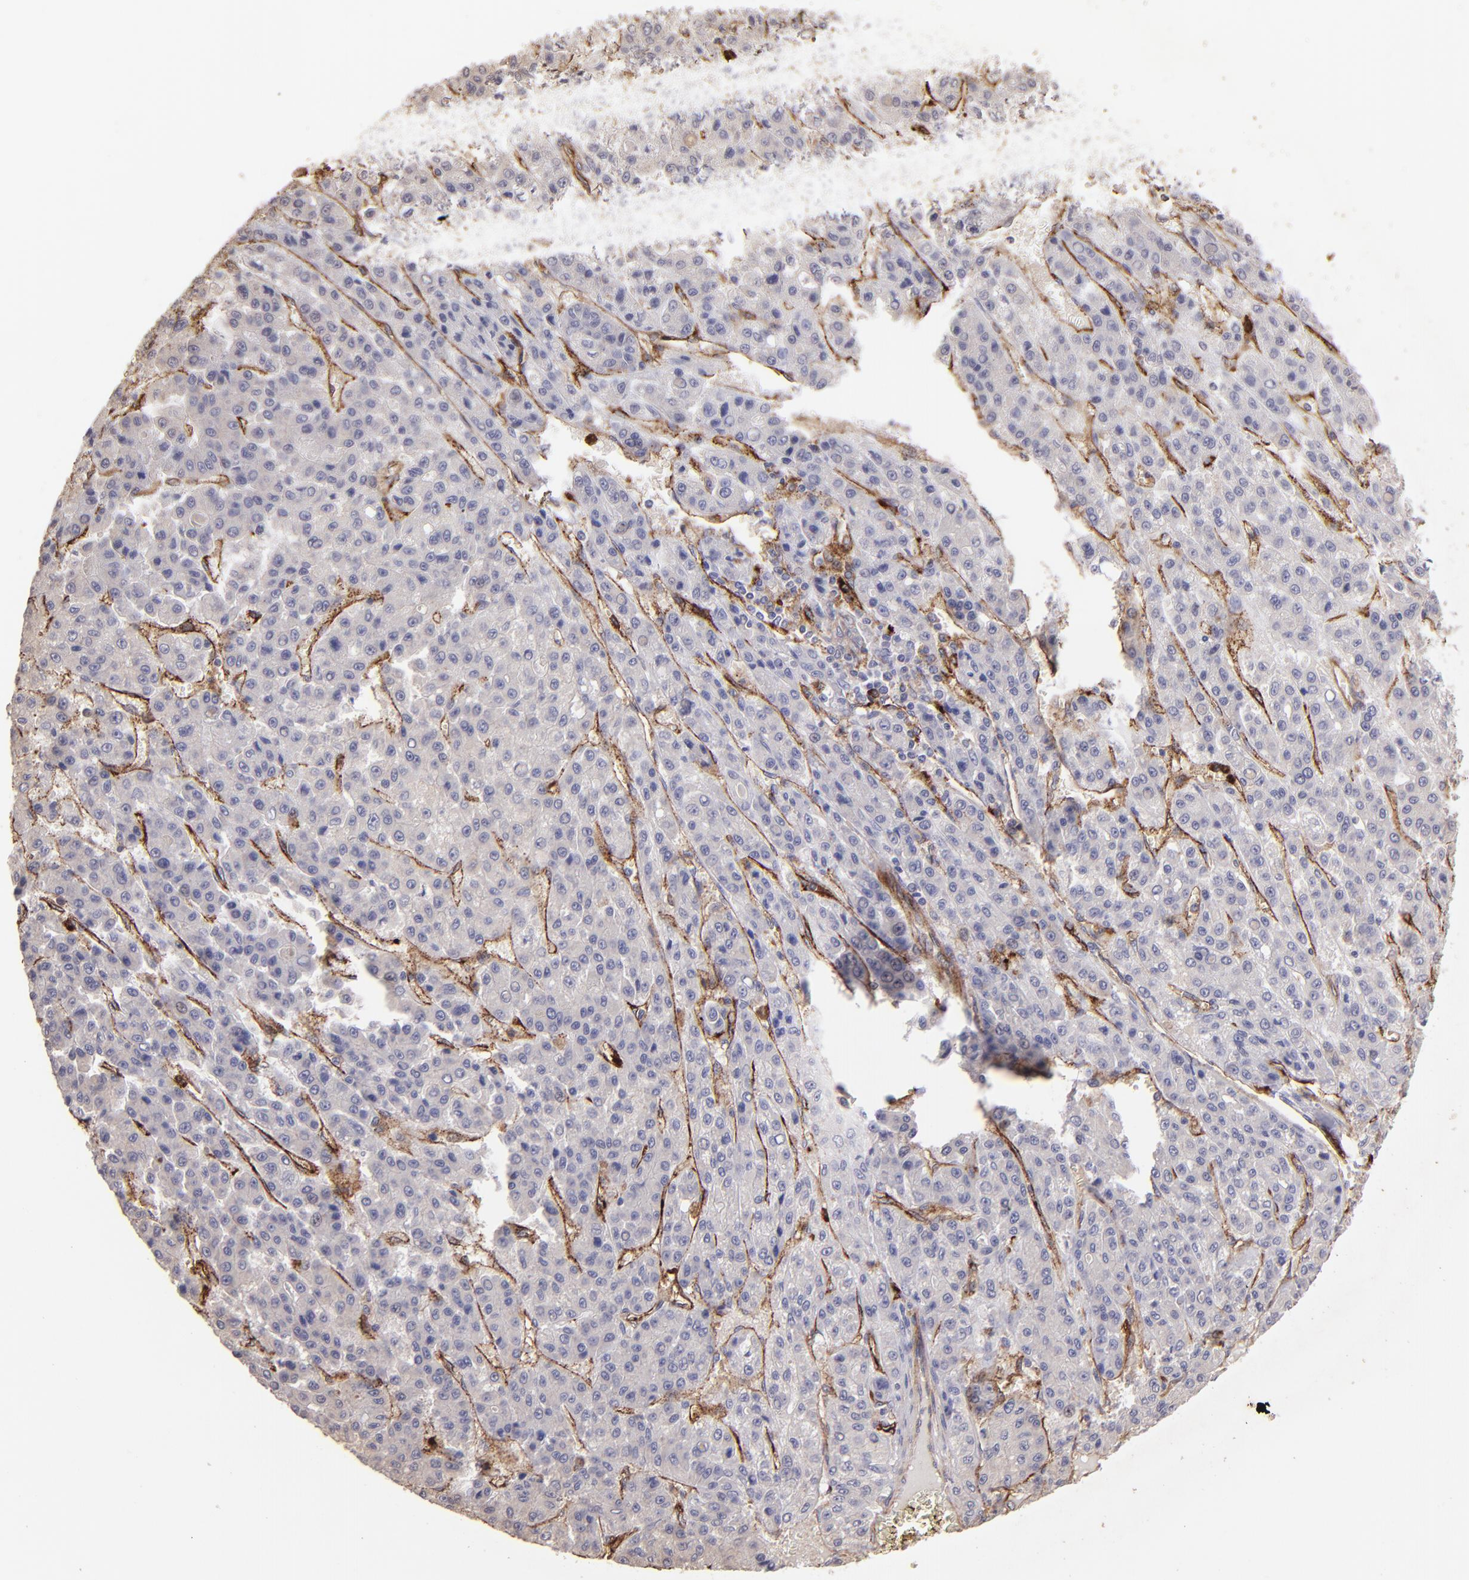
{"staining": {"intensity": "negative", "quantity": "none", "location": "none"}, "tissue": "liver cancer", "cell_type": "Tumor cells", "image_type": "cancer", "snomed": [{"axis": "morphology", "description": "Carcinoma, Hepatocellular, NOS"}, {"axis": "topography", "description": "Liver"}], "caption": "Tumor cells show no significant protein positivity in hepatocellular carcinoma (liver).", "gene": "DYSF", "patient": {"sex": "male", "age": 70}}